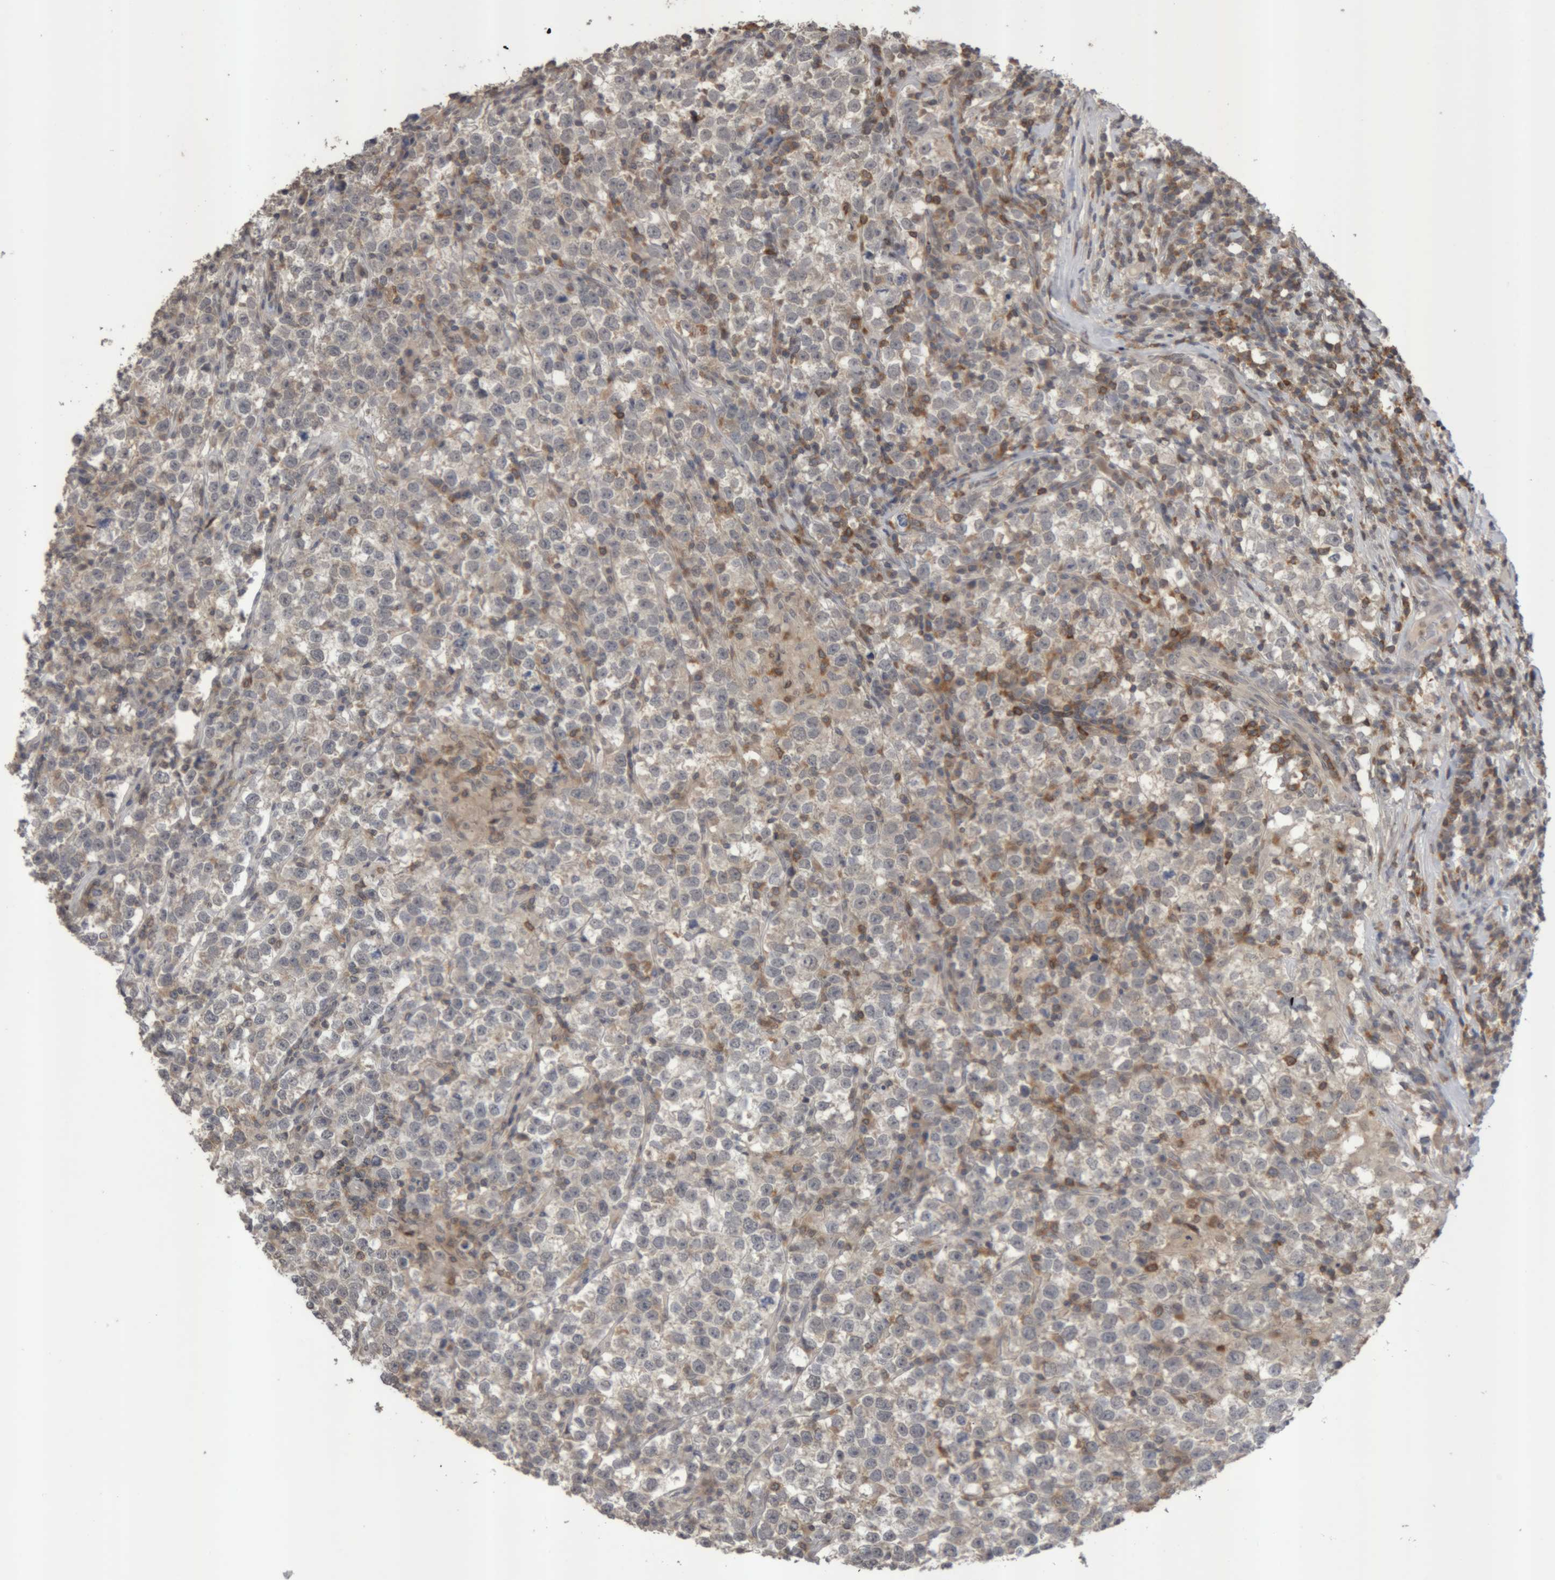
{"staining": {"intensity": "negative", "quantity": "none", "location": "none"}, "tissue": "testis cancer", "cell_type": "Tumor cells", "image_type": "cancer", "snomed": [{"axis": "morphology", "description": "Normal tissue, NOS"}, {"axis": "morphology", "description": "Seminoma, NOS"}, {"axis": "topography", "description": "Testis"}], "caption": "Protein analysis of testis cancer exhibits no significant positivity in tumor cells. (DAB (3,3'-diaminobenzidine) immunohistochemistry visualized using brightfield microscopy, high magnification).", "gene": "NFATC2", "patient": {"sex": "male", "age": 43}}